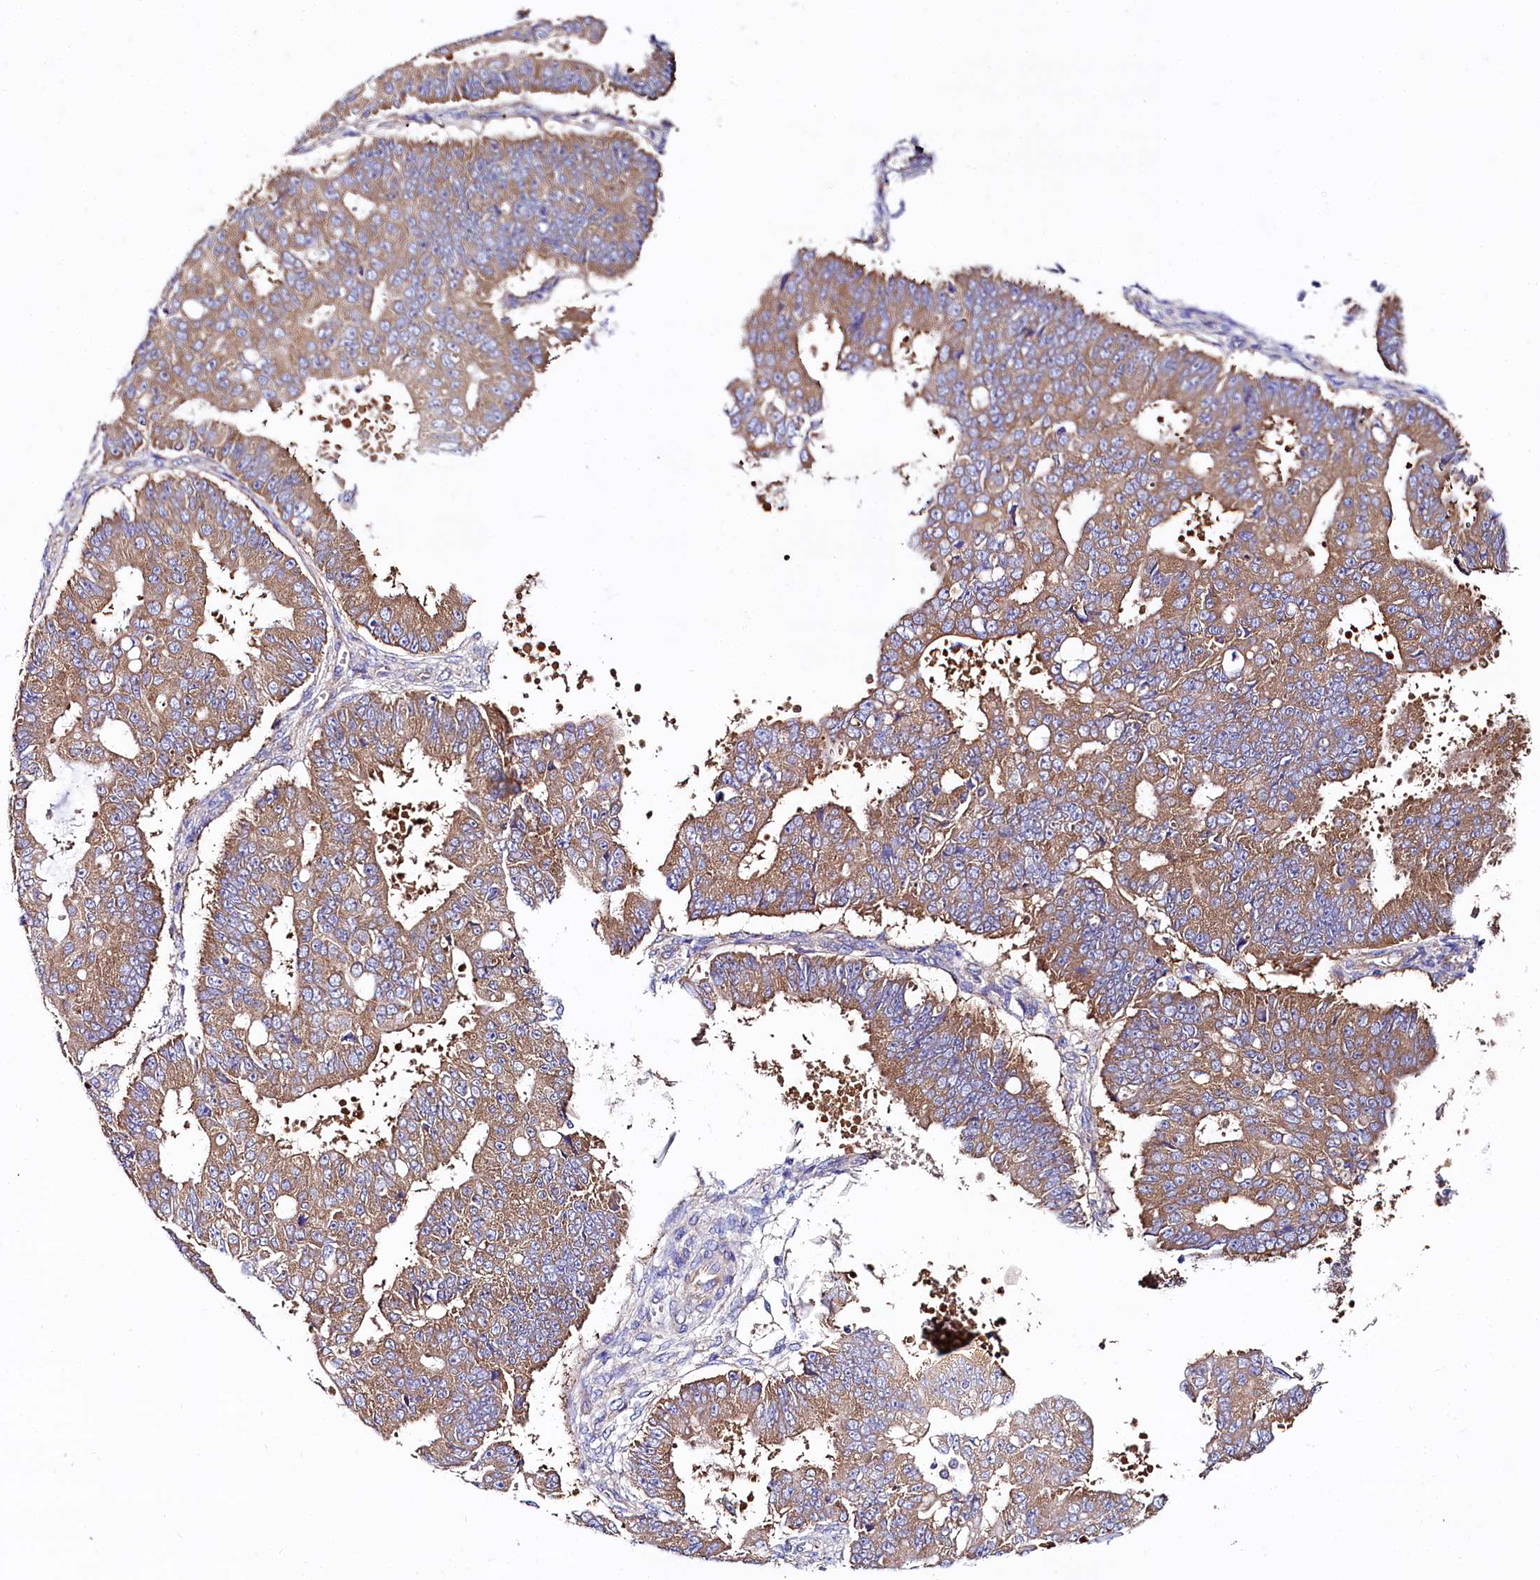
{"staining": {"intensity": "moderate", "quantity": ">75%", "location": "cytoplasmic/membranous"}, "tissue": "ovarian cancer", "cell_type": "Tumor cells", "image_type": "cancer", "snomed": [{"axis": "morphology", "description": "Carcinoma, endometroid"}, {"axis": "topography", "description": "Appendix"}, {"axis": "topography", "description": "Ovary"}], "caption": "This photomicrograph demonstrates ovarian cancer stained with immunohistochemistry (IHC) to label a protein in brown. The cytoplasmic/membranous of tumor cells show moderate positivity for the protein. Nuclei are counter-stained blue.", "gene": "QARS1", "patient": {"sex": "female", "age": 42}}